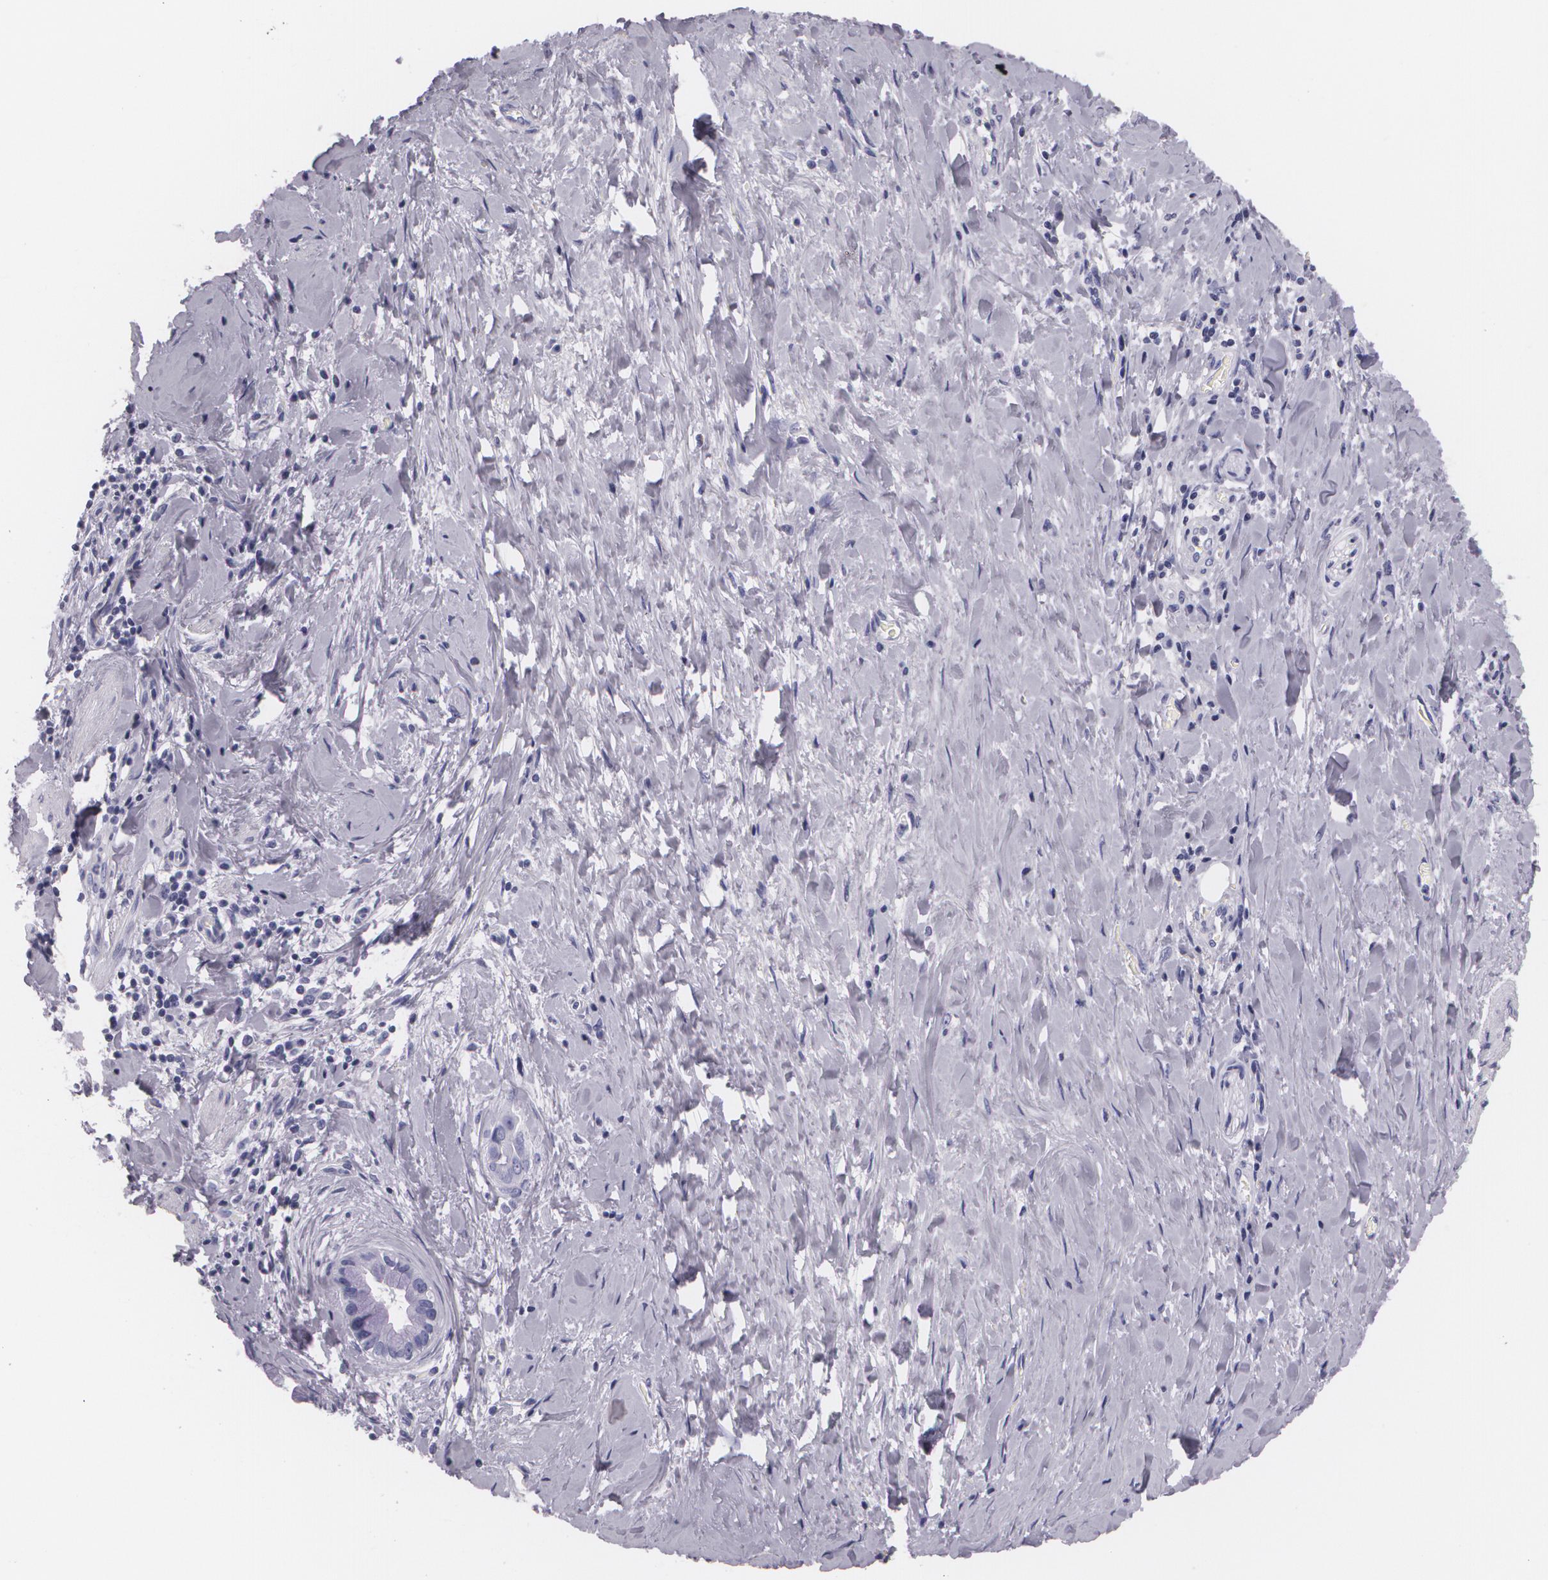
{"staining": {"intensity": "negative", "quantity": "none", "location": "none"}, "tissue": "liver cancer", "cell_type": "Tumor cells", "image_type": "cancer", "snomed": [{"axis": "morphology", "description": "Cholangiocarcinoma"}, {"axis": "topography", "description": "Liver"}], "caption": "High power microscopy micrograph of an immunohistochemistry histopathology image of liver cholangiocarcinoma, revealing no significant expression in tumor cells. (DAB IHC with hematoxylin counter stain).", "gene": "DLG4", "patient": {"sex": "female", "age": 65}}